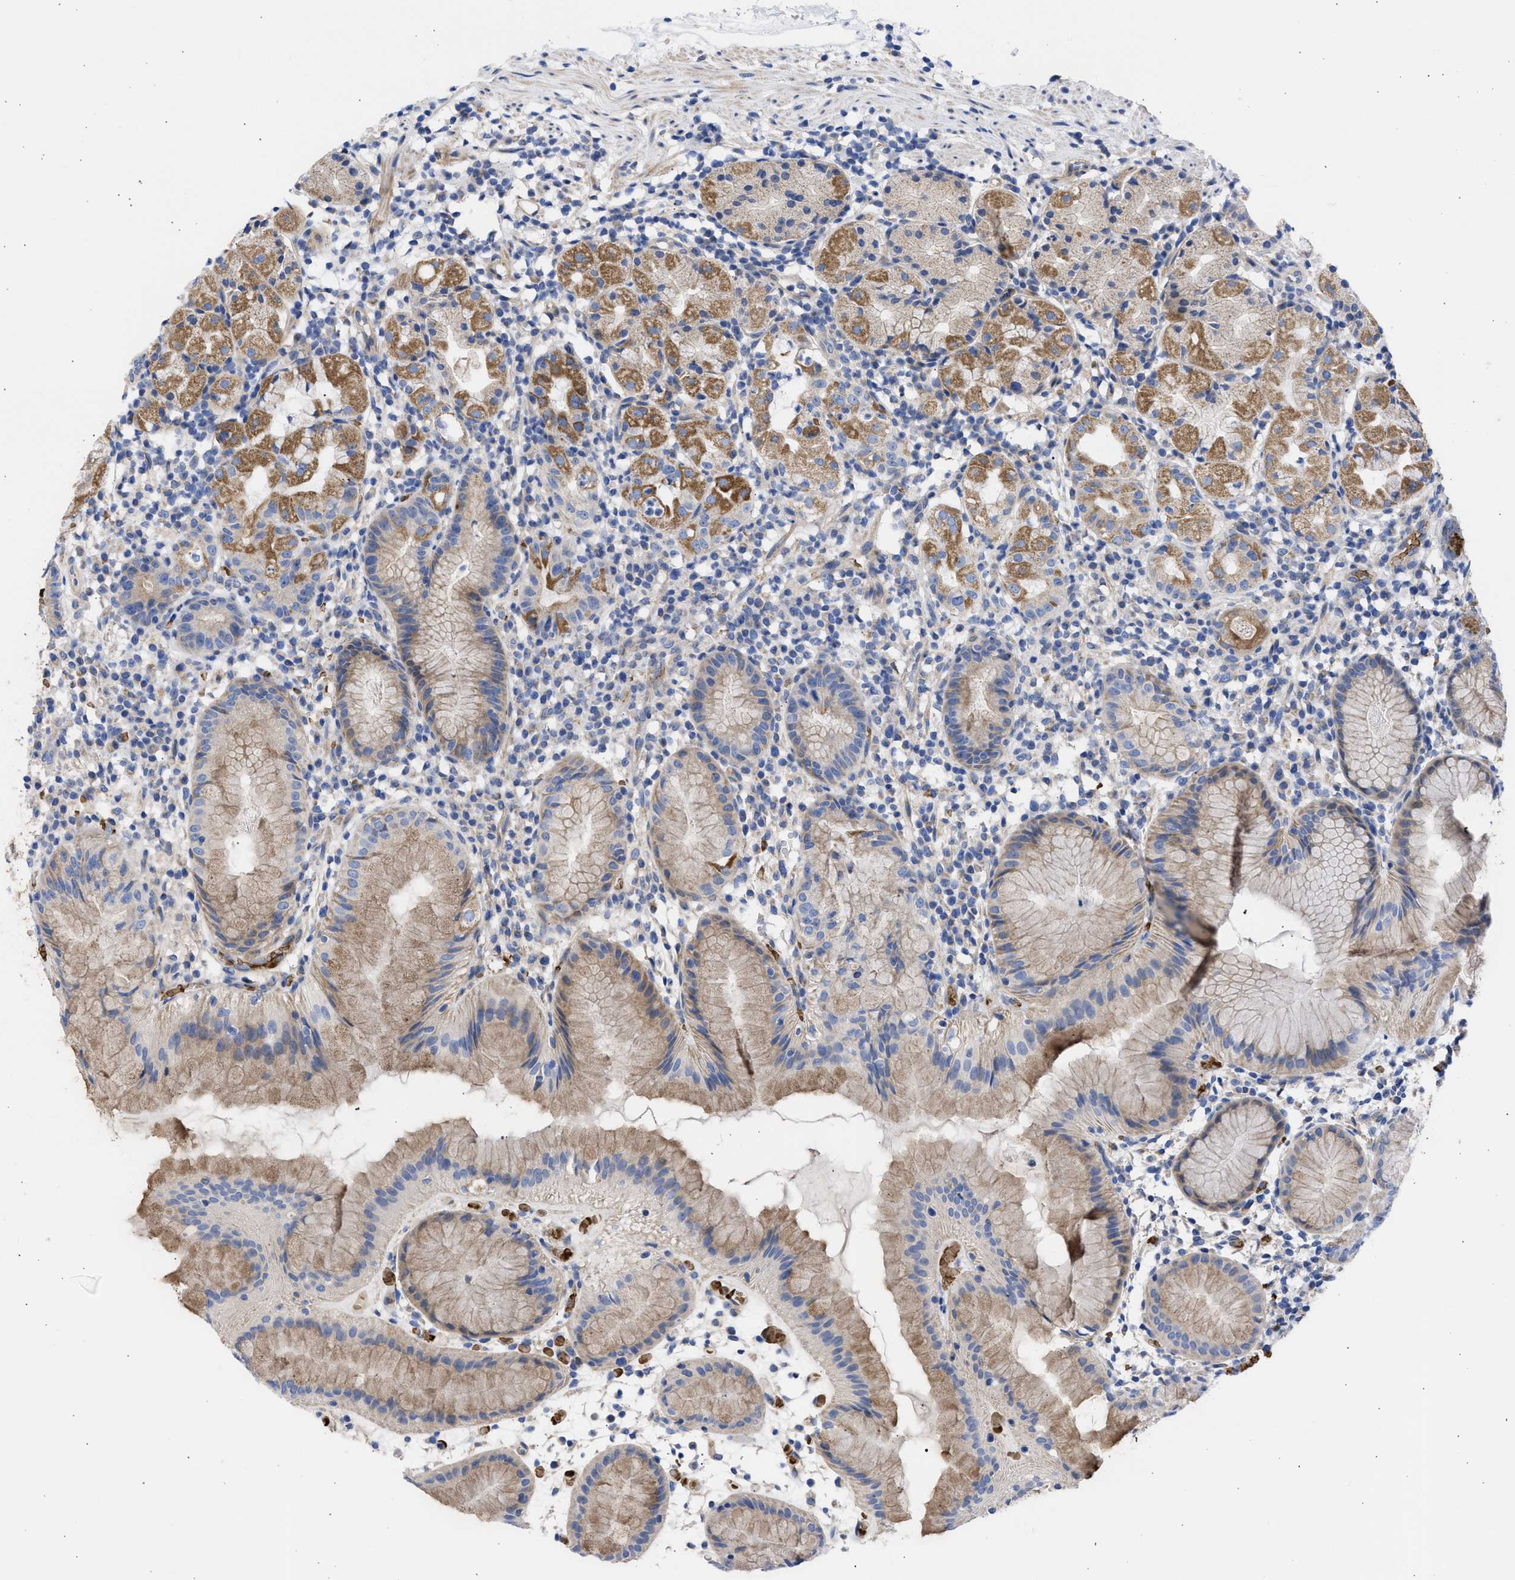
{"staining": {"intensity": "moderate", "quantity": "25%-75%", "location": "cytoplasmic/membranous"}, "tissue": "stomach", "cell_type": "Glandular cells", "image_type": "normal", "snomed": [{"axis": "morphology", "description": "Normal tissue, NOS"}, {"axis": "topography", "description": "Stomach"}, {"axis": "topography", "description": "Stomach, lower"}], "caption": "This photomicrograph exhibits immunohistochemistry (IHC) staining of unremarkable human stomach, with medium moderate cytoplasmic/membranous expression in approximately 25%-75% of glandular cells.", "gene": "BTG3", "patient": {"sex": "female", "age": 75}}